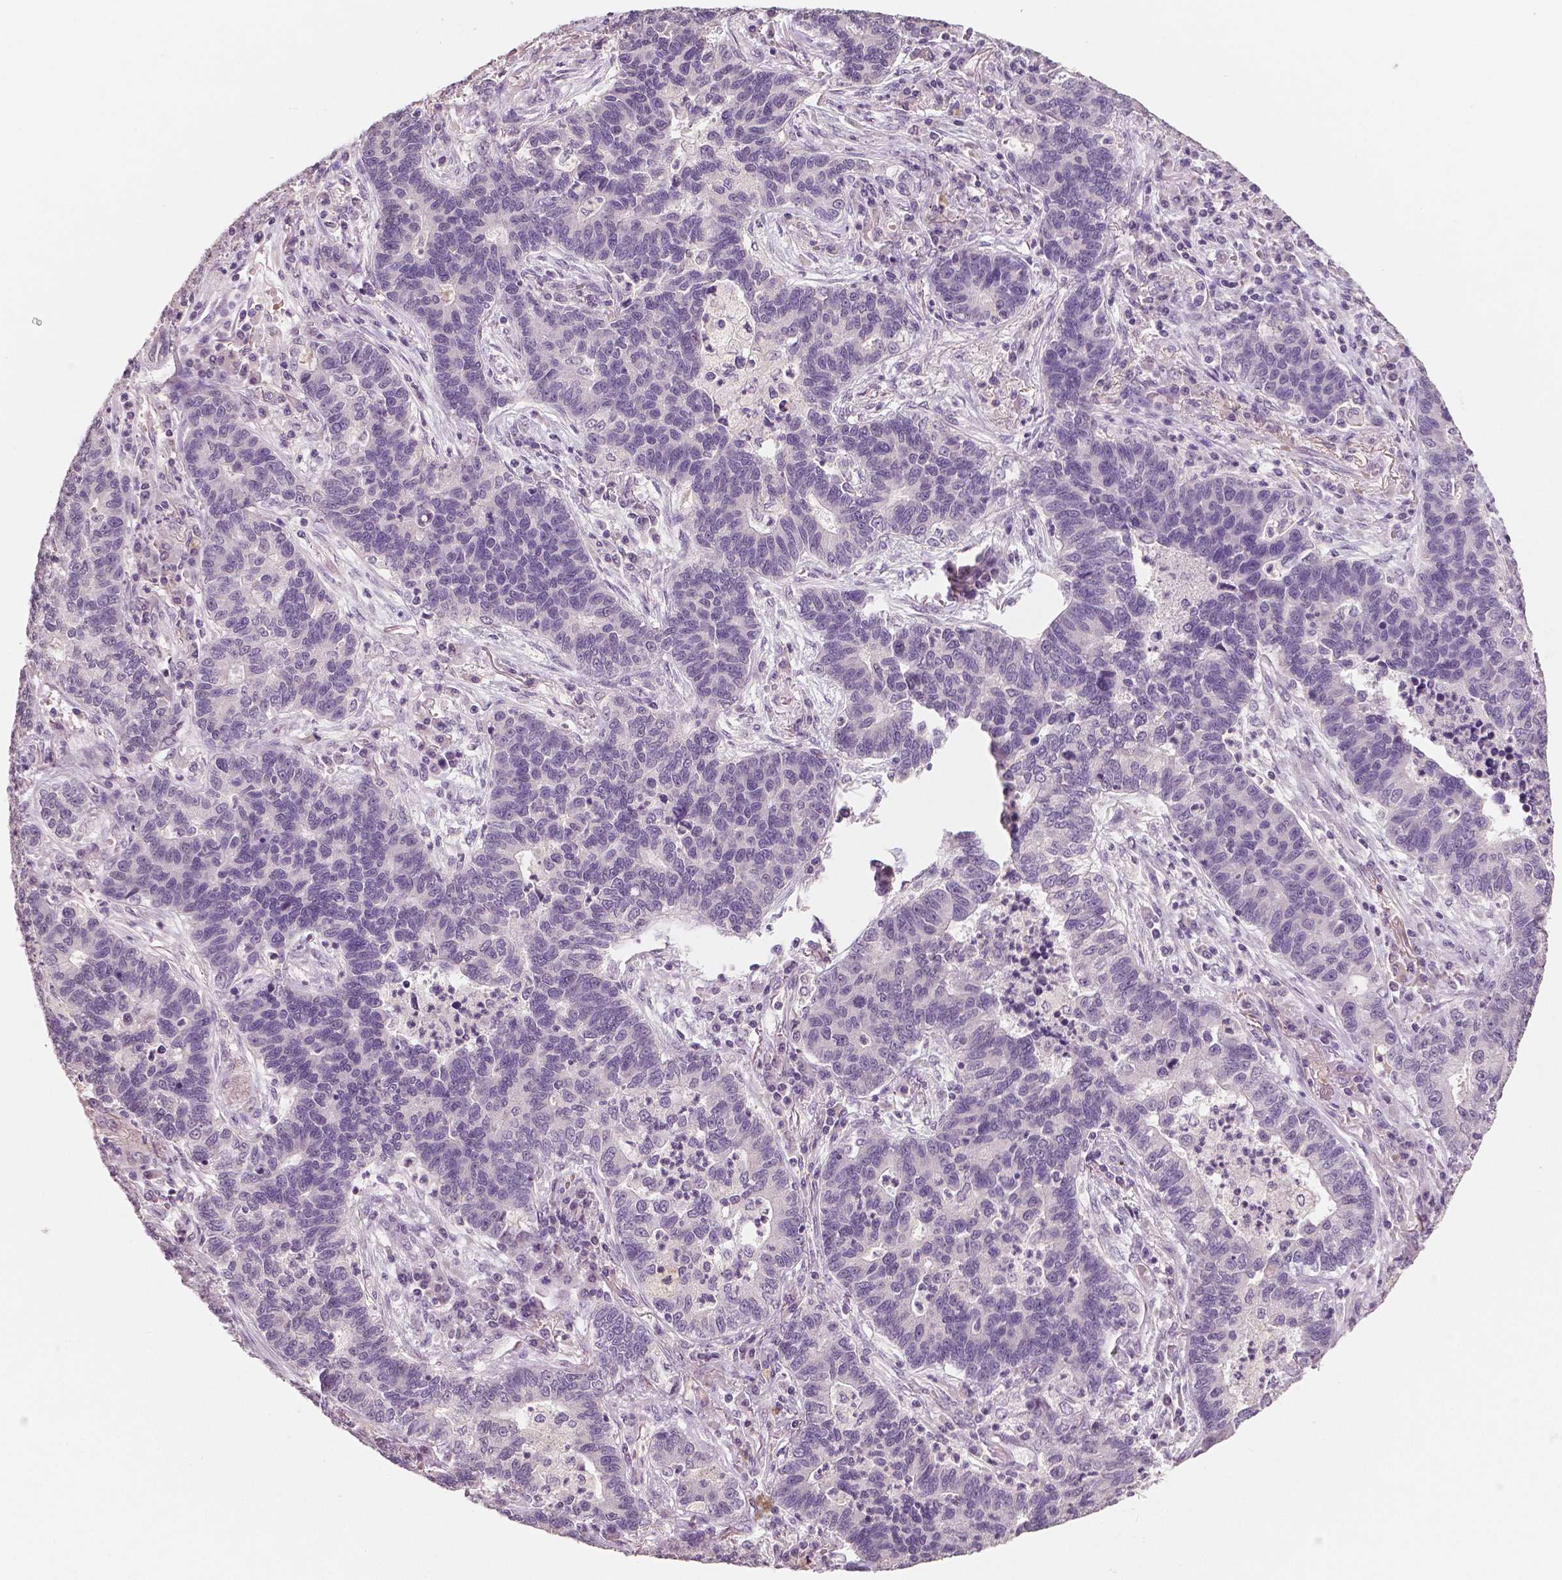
{"staining": {"intensity": "negative", "quantity": "none", "location": "none"}, "tissue": "lung cancer", "cell_type": "Tumor cells", "image_type": "cancer", "snomed": [{"axis": "morphology", "description": "Adenocarcinoma, NOS"}, {"axis": "topography", "description": "Lung"}], "caption": "There is no significant expression in tumor cells of lung cancer (adenocarcinoma).", "gene": "RNASE7", "patient": {"sex": "female", "age": 57}}